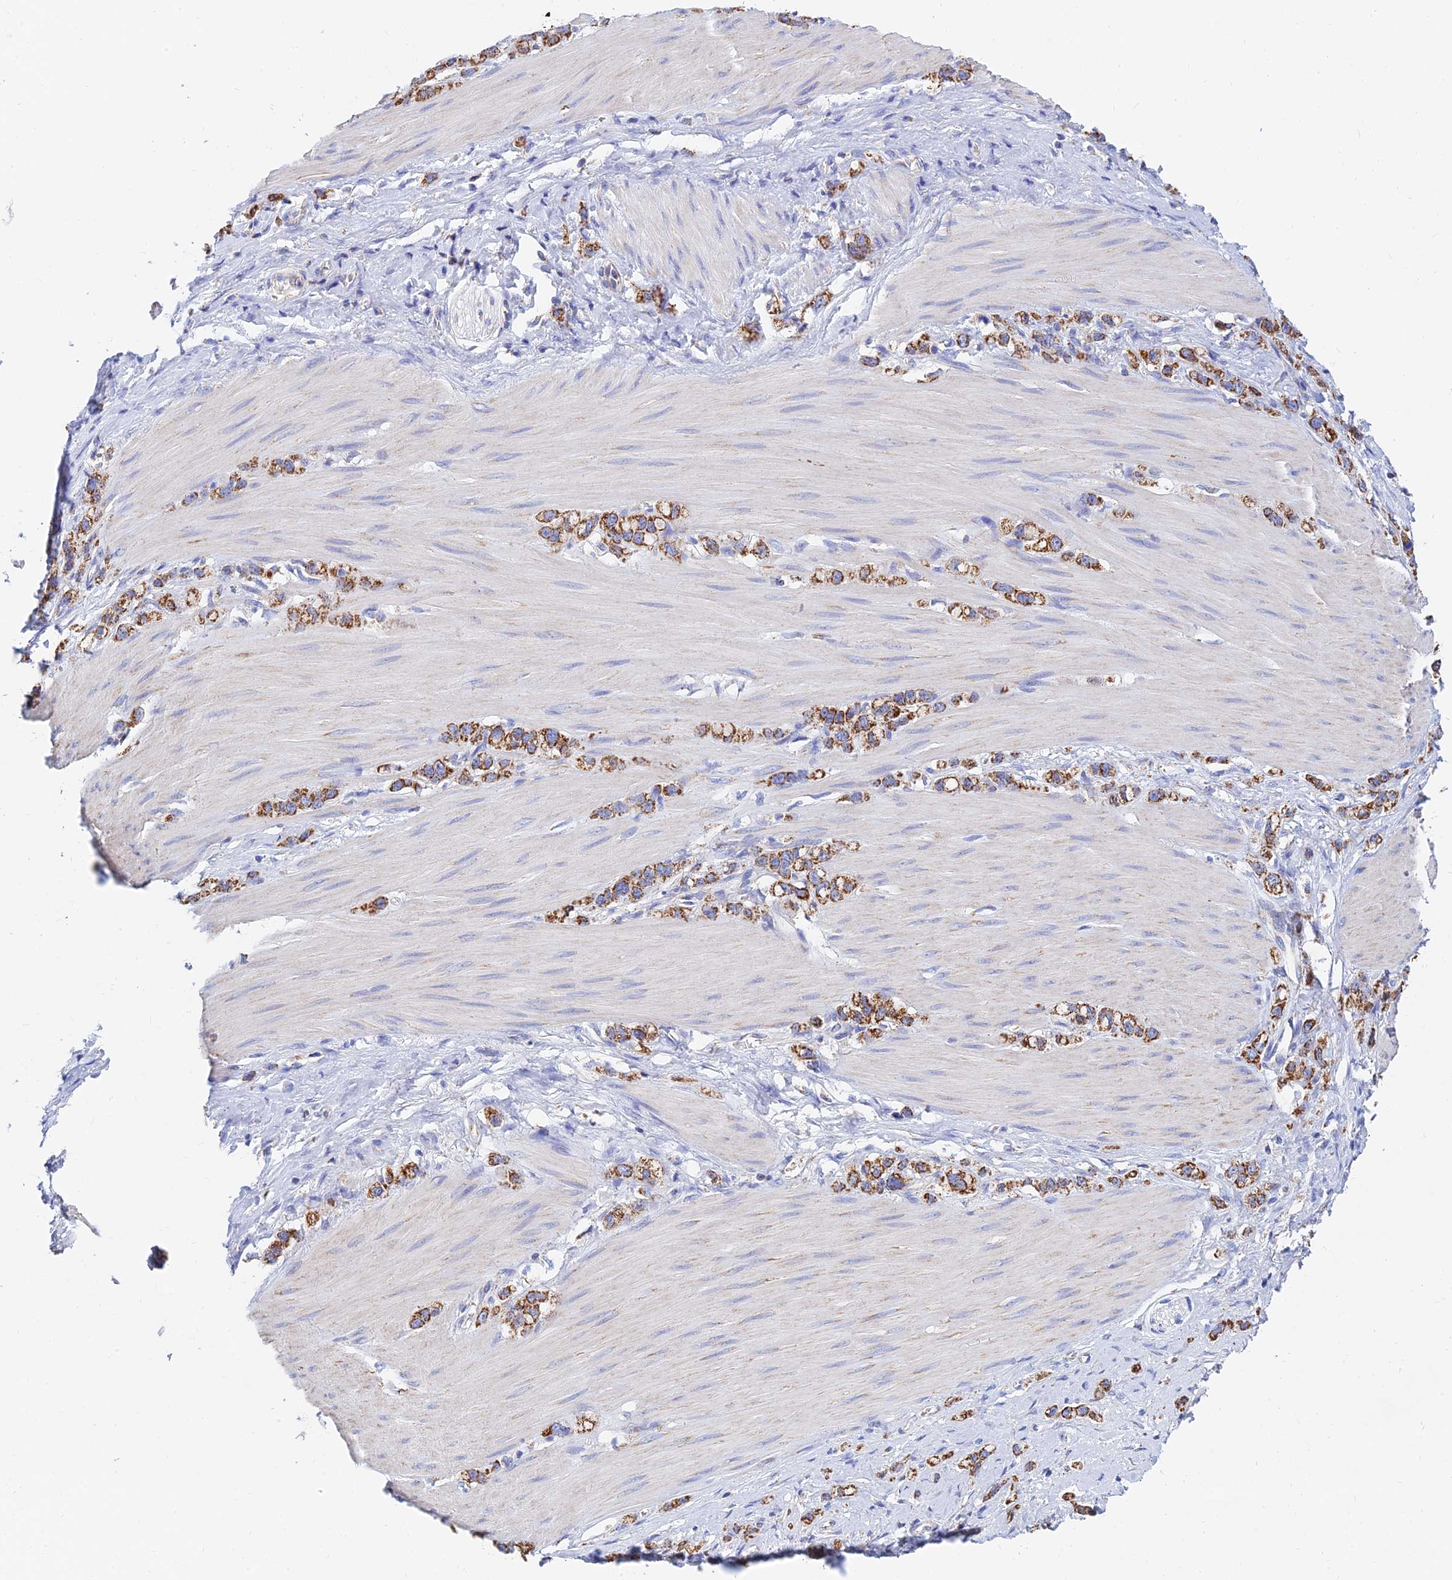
{"staining": {"intensity": "moderate", "quantity": ">75%", "location": "cytoplasmic/membranous"}, "tissue": "stomach cancer", "cell_type": "Tumor cells", "image_type": "cancer", "snomed": [{"axis": "morphology", "description": "Adenocarcinoma, NOS"}, {"axis": "topography", "description": "Stomach"}], "caption": "Tumor cells demonstrate medium levels of moderate cytoplasmic/membranous expression in approximately >75% of cells in human stomach adenocarcinoma. (brown staining indicates protein expression, while blue staining denotes nuclei).", "gene": "MGST1", "patient": {"sex": "female", "age": 65}}